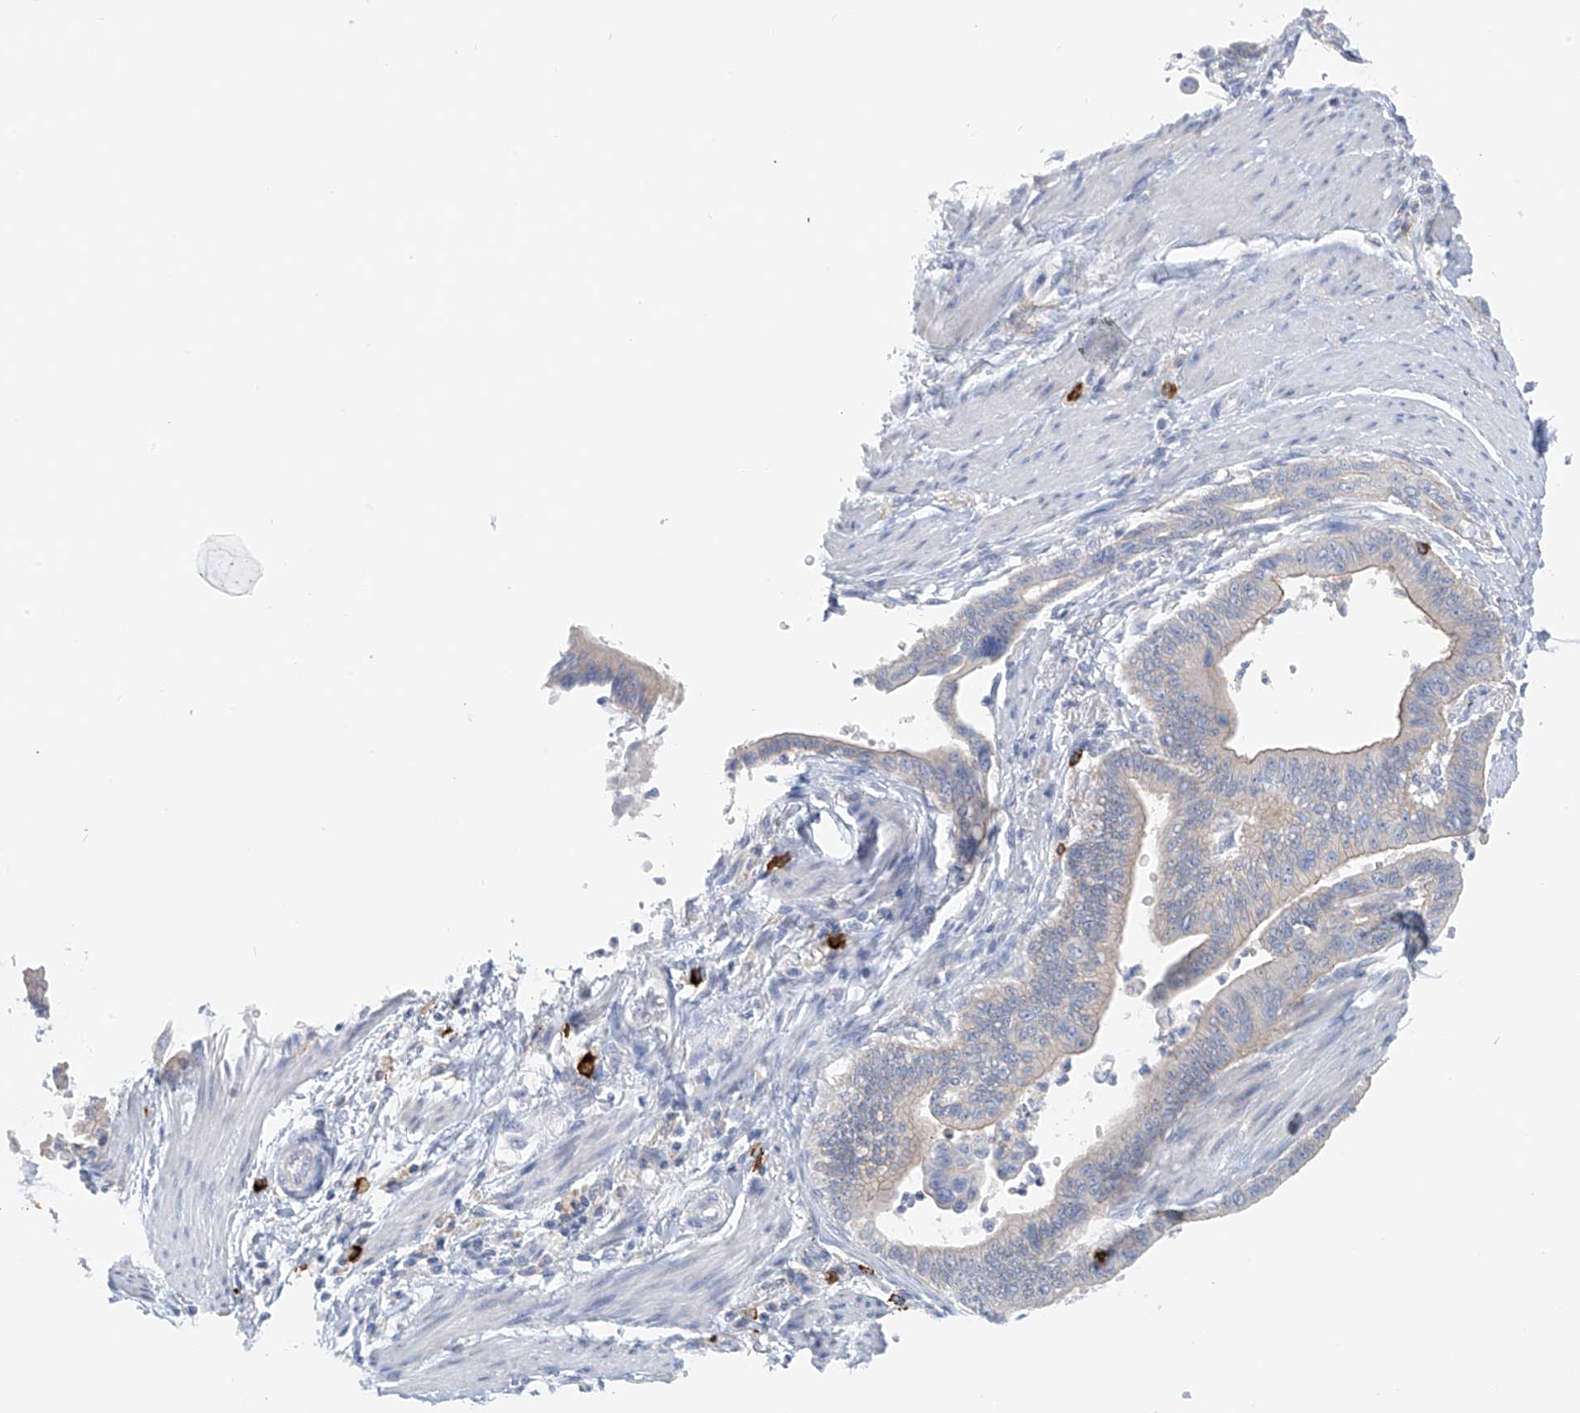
{"staining": {"intensity": "weak", "quantity": "25%-75%", "location": "cytoplasmic/membranous"}, "tissue": "pancreatic cancer", "cell_type": "Tumor cells", "image_type": "cancer", "snomed": [{"axis": "morphology", "description": "Adenocarcinoma, NOS"}, {"axis": "topography", "description": "Pancreas"}], "caption": "This is a photomicrograph of IHC staining of adenocarcinoma (pancreatic), which shows weak expression in the cytoplasmic/membranous of tumor cells.", "gene": "POMGNT2", "patient": {"sex": "male", "age": 70}}